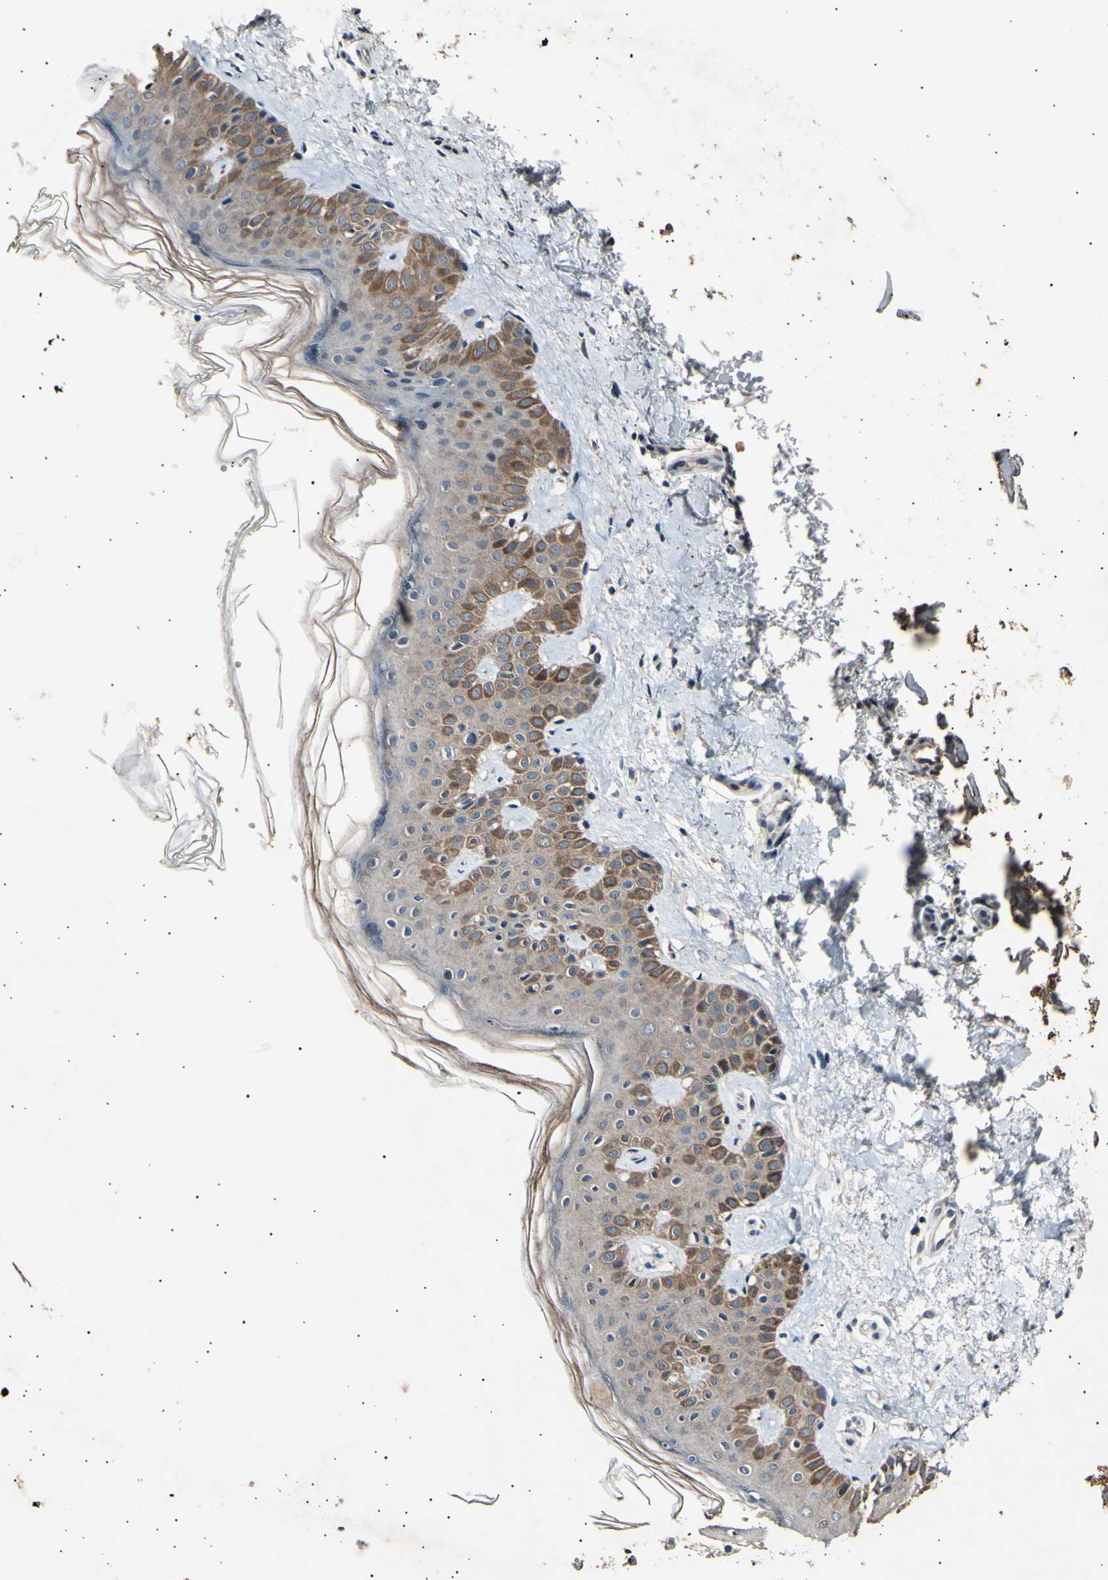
{"staining": {"intensity": "negative", "quantity": "none", "location": "none"}, "tissue": "skin", "cell_type": "Fibroblasts", "image_type": "normal", "snomed": [{"axis": "morphology", "description": "Normal tissue, NOS"}, {"axis": "topography", "description": "Skin"}], "caption": "Immunohistochemical staining of normal skin reveals no significant expression in fibroblasts.", "gene": "ADCY3", "patient": {"sex": "male", "age": 67}}